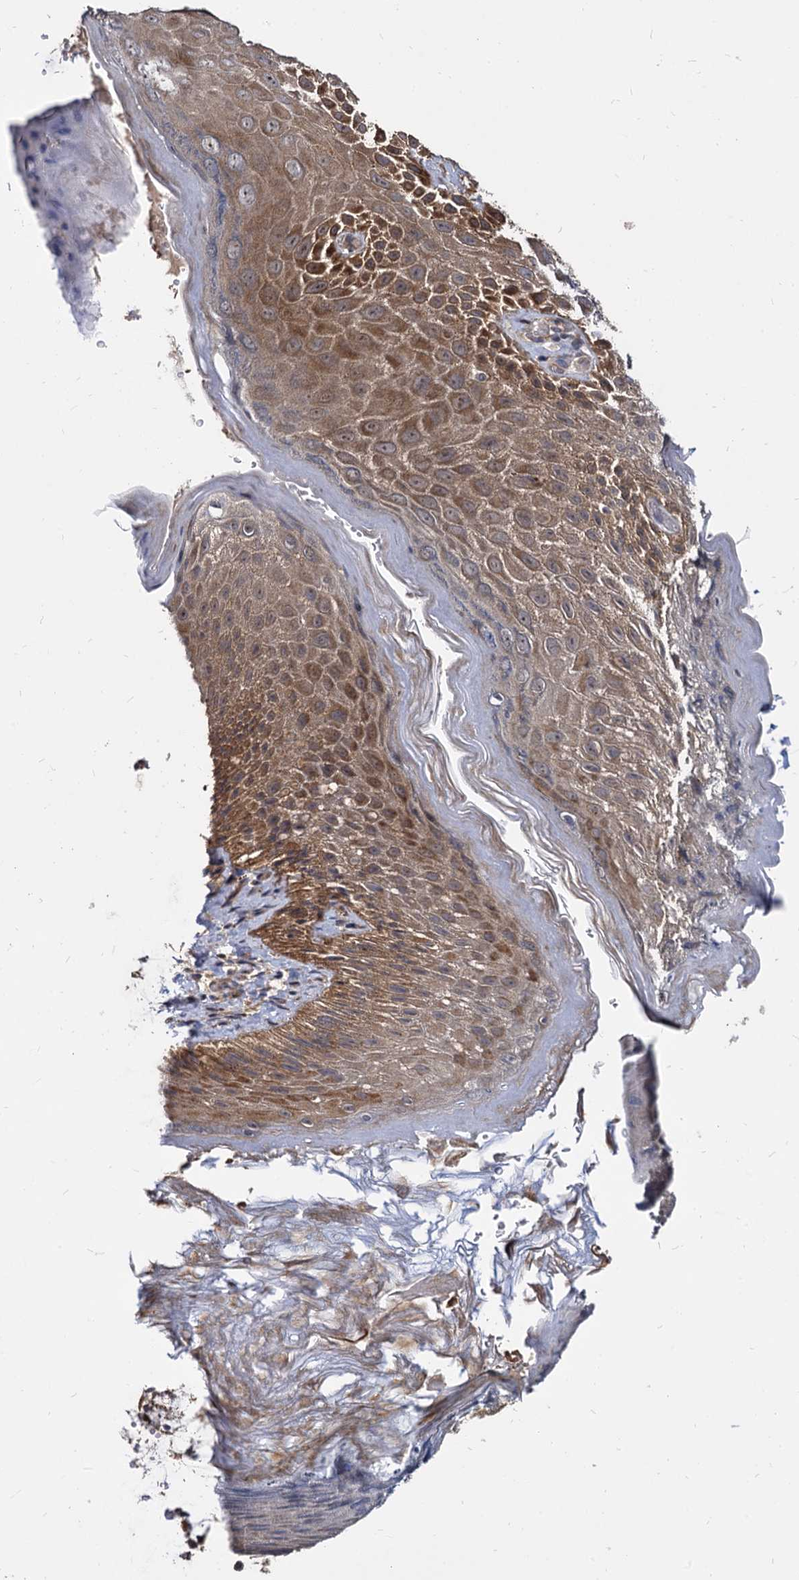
{"staining": {"intensity": "moderate", "quantity": ">75%", "location": "cytoplasmic/membranous"}, "tissue": "skin", "cell_type": "Epidermal cells", "image_type": "normal", "snomed": [{"axis": "morphology", "description": "Normal tissue, NOS"}, {"axis": "topography", "description": "Anal"}], "caption": "Protein expression analysis of benign human skin reveals moderate cytoplasmic/membranous expression in approximately >75% of epidermal cells. The staining was performed using DAB to visualize the protein expression in brown, while the nuclei were stained in blue with hematoxylin (Magnification: 20x).", "gene": "WWC3", "patient": {"sex": "male", "age": 44}}